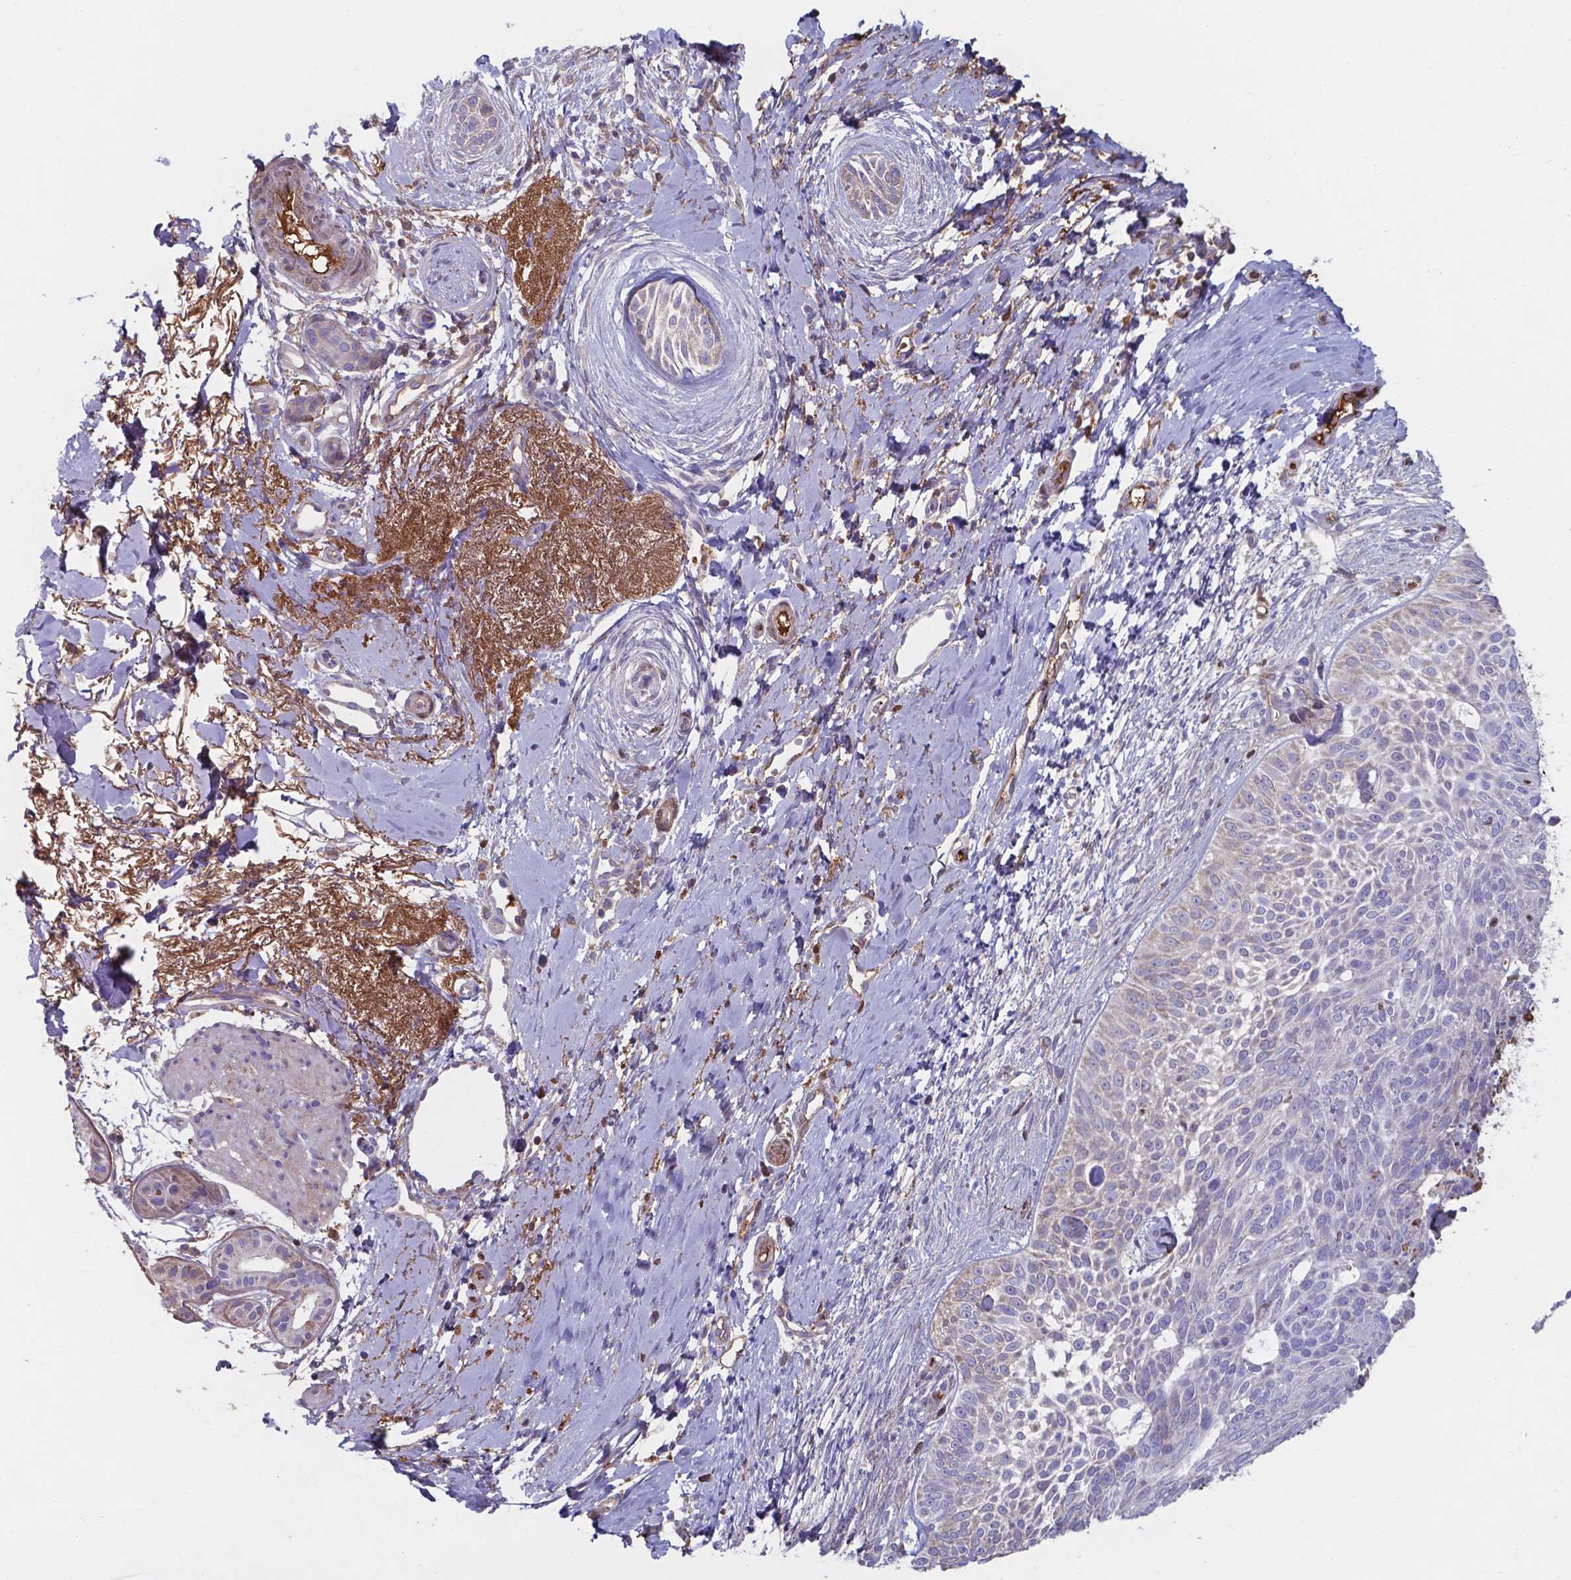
{"staining": {"intensity": "weak", "quantity": "<25%", "location": "cytoplasmic/membranous"}, "tissue": "skin cancer", "cell_type": "Tumor cells", "image_type": "cancer", "snomed": [{"axis": "morphology", "description": "Normal tissue, NOS"}, {"axis": "morphology", "description": "Basal cell carcinoma"}, {"axis": "topography", "description": "Skin"}], "caption": "A micrograph of skin cancer (basal cell carcinoma) stained for a protein shows no brown staining in tumor cells. (DAB (3,3'-diaminobenzidine) immunohistochemistry visualized using brightfield microscopy, high magnification).", "gene": "SERPINA1", "patient": {"sex": "male", "age": 84}}